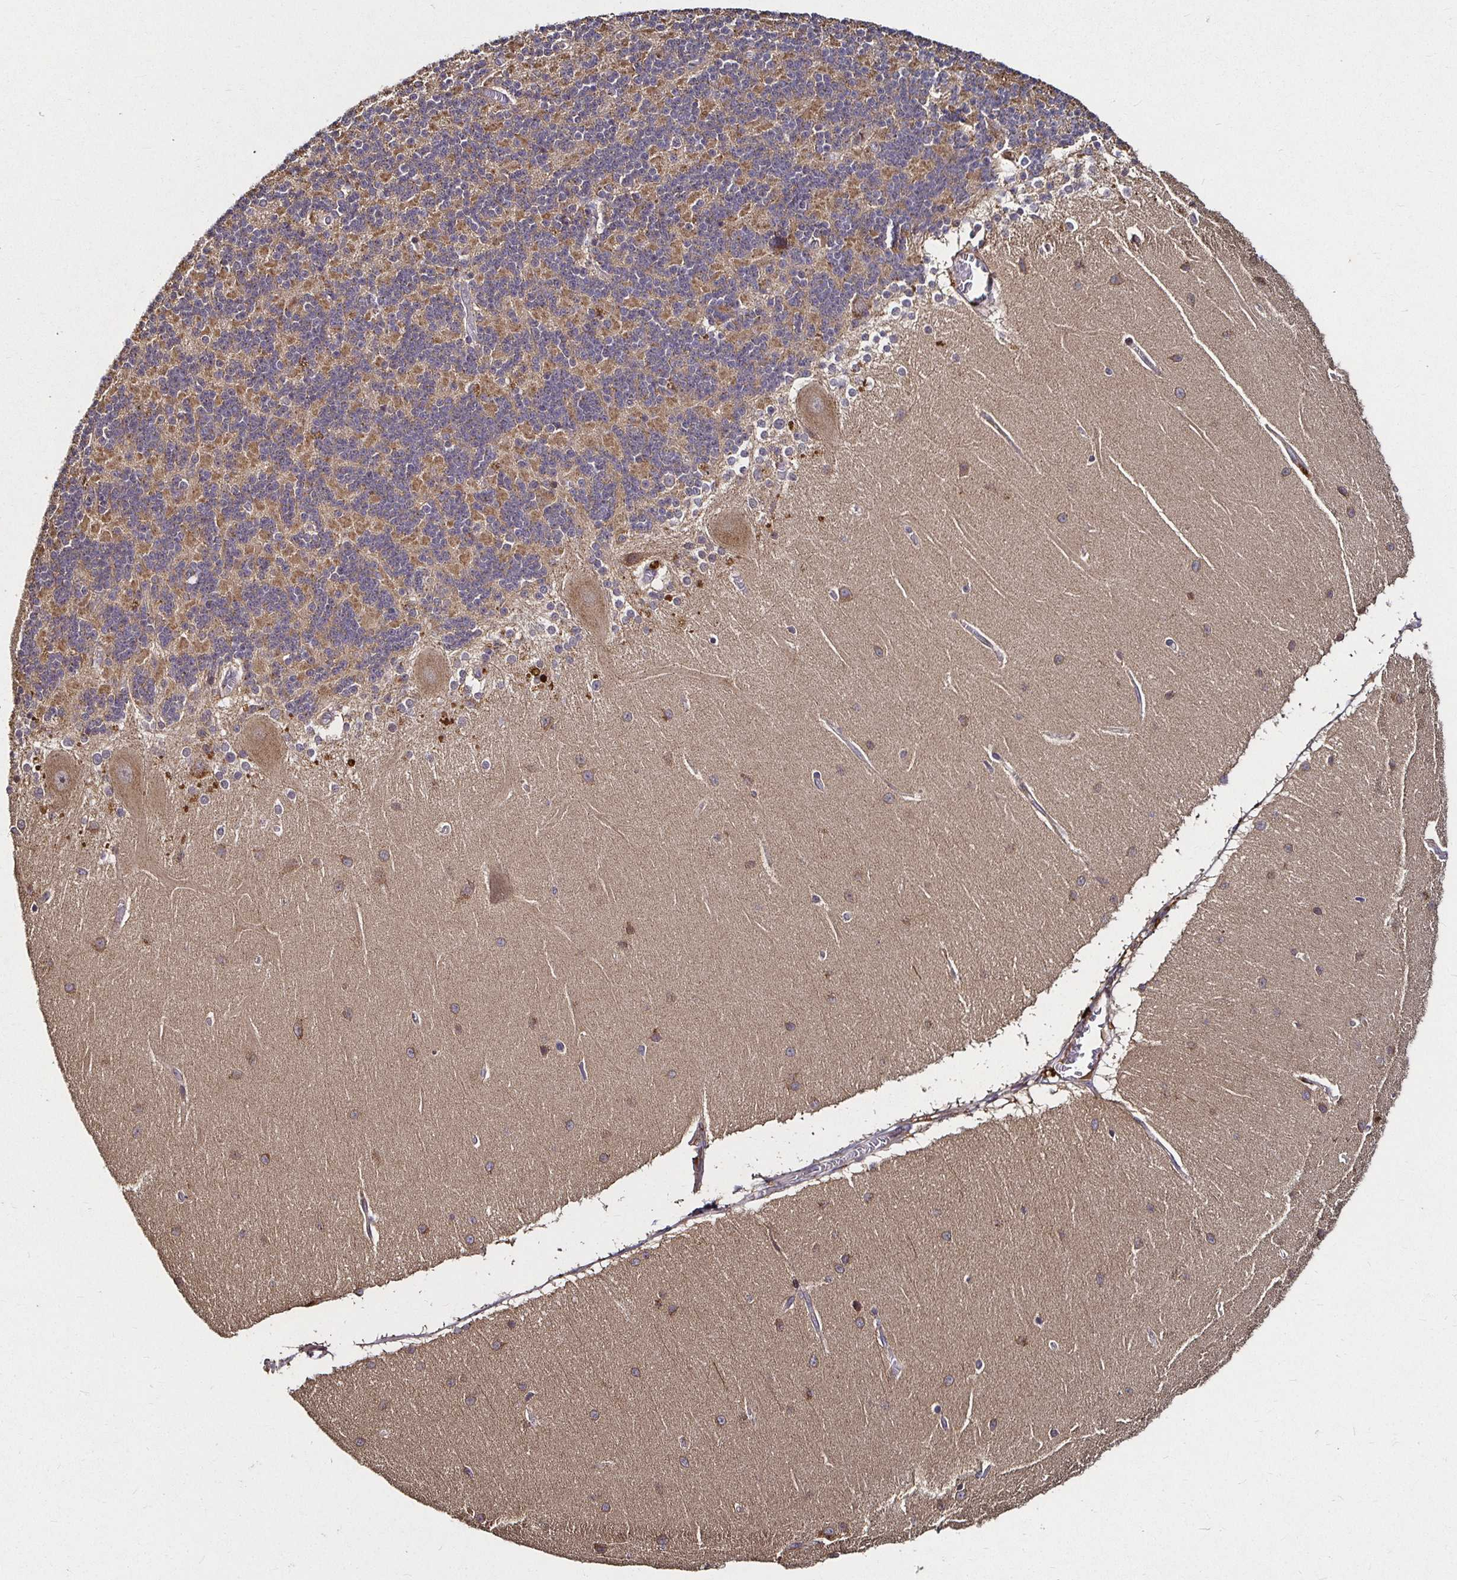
{"staining": {"intensity": "moderate", "quantity": "25%-75%", "location": "cytoplasmic/membranous"}, "tissue": "cerebellum", "cell_type": "Cells in granular layer", "image_type": "normal", "snomed": [{"axis": "morphology", "description": "Normal tissue, NOS"}, {"axis": "topography", "description": "Cerebellum"}], "caption": "Protein staining displays moderate cytoplasmic/membranous expression in approximately 25%-75% of cells in granular layer in benign cerebellum. Using DAB (brown) and hematoxylin (blue) stains, captured at high magnification using brightfield microscopy.", "gene": "SMYD3", "patient": {"sex": "female", "age": 54}}